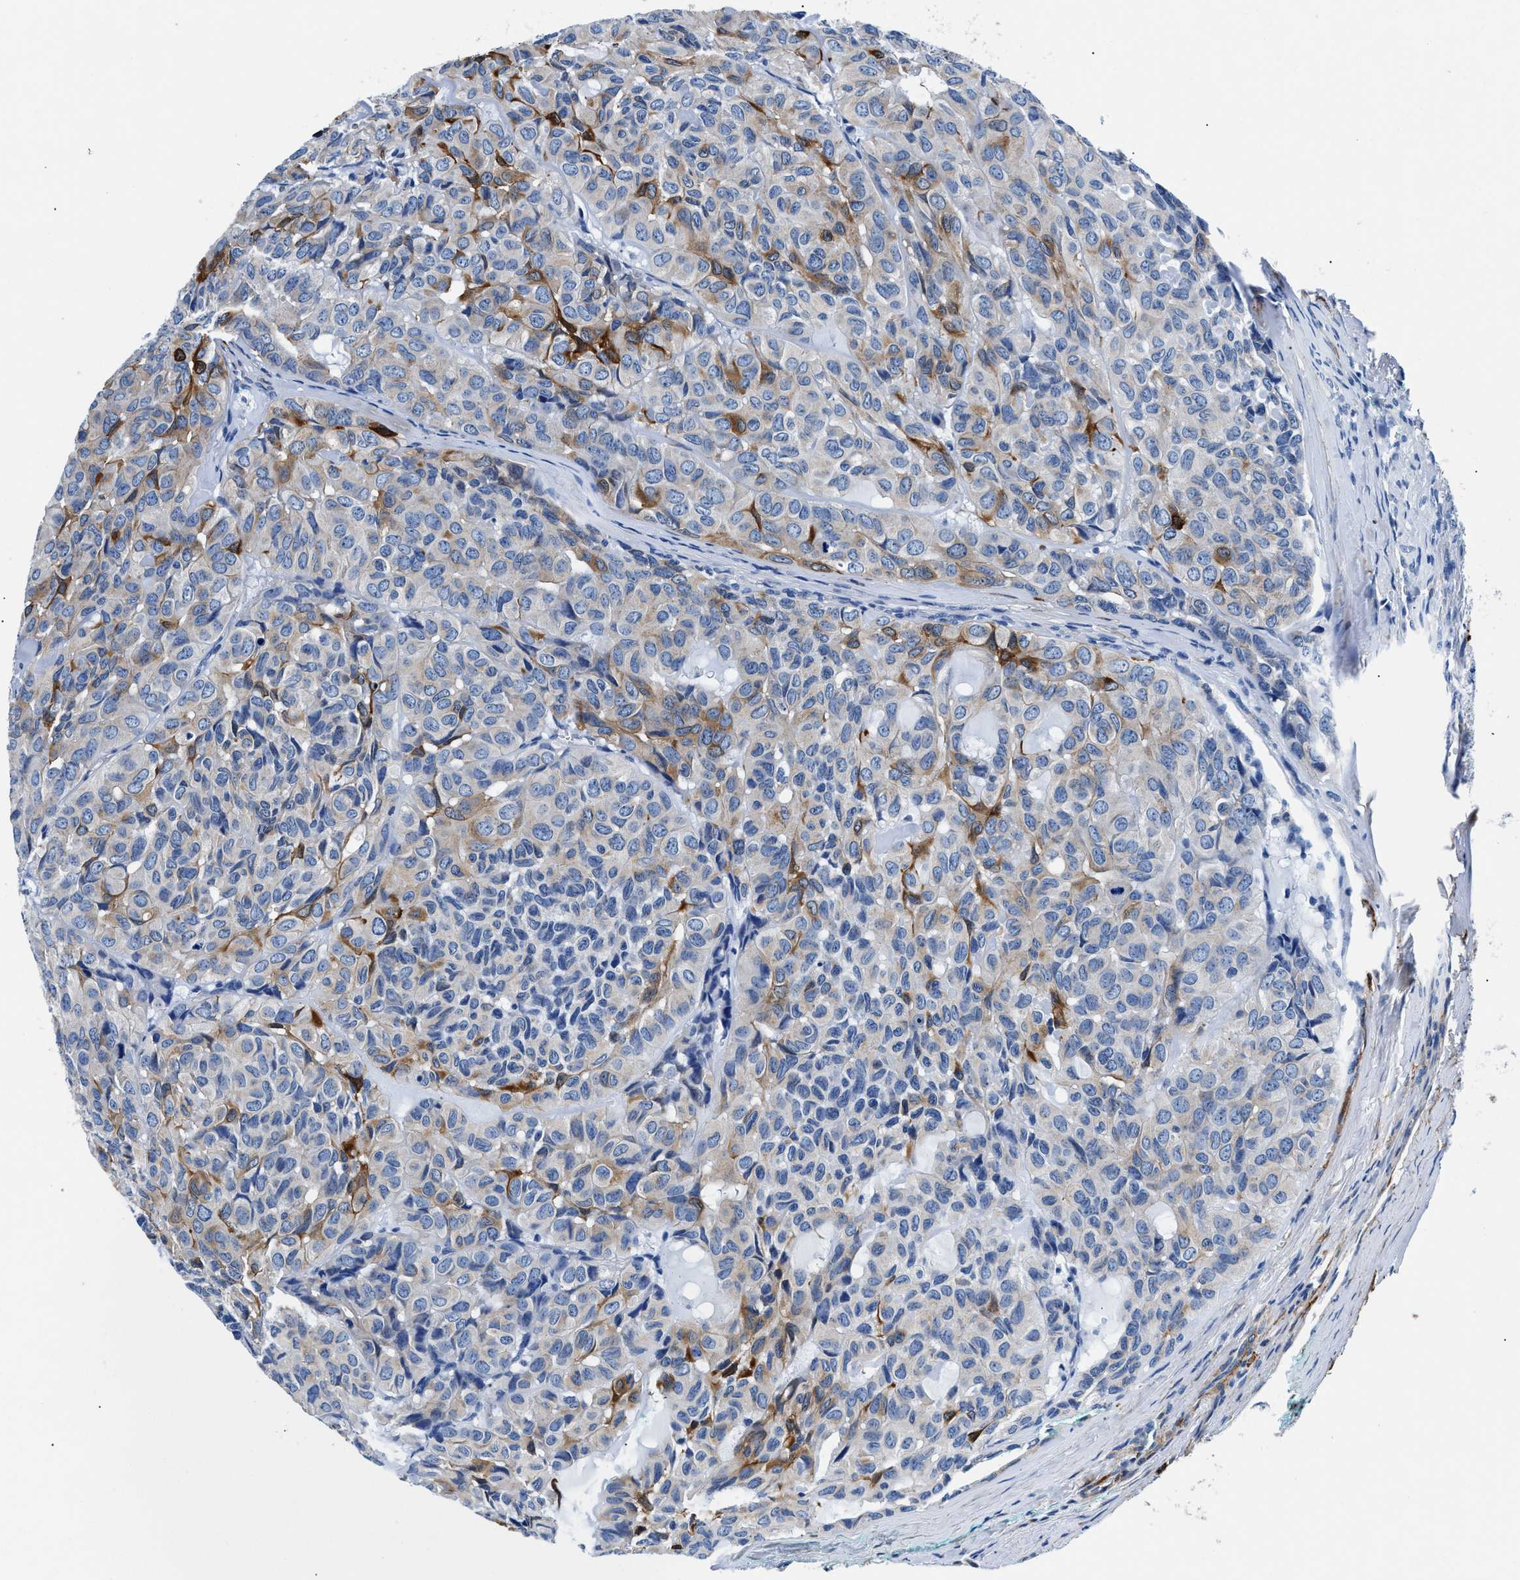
{"staining": {"intensity": "weak", "quantity": "25%-75%", "location": "cytoplasmic/membranous"}, "tissue": "head and neck cancer", "cell_type": "Tumor cells", "image_type": "cancer", "snomed": [{"axis": "morphology", "description": "Adenocarcinoma, NOS"}, {"axis": "topography", "description": "Salivary gland, NOS"}, {"axis": "topography", "description": "Head-Neck"}], "caption": "A micrograph of adenocarcinoma (head and neck) stained for a protein displays weak cytoplasmic/membranous brown staining in tumor cells.", "gene": "TEX261", "patient": {"sex": "female", "age": 76}}